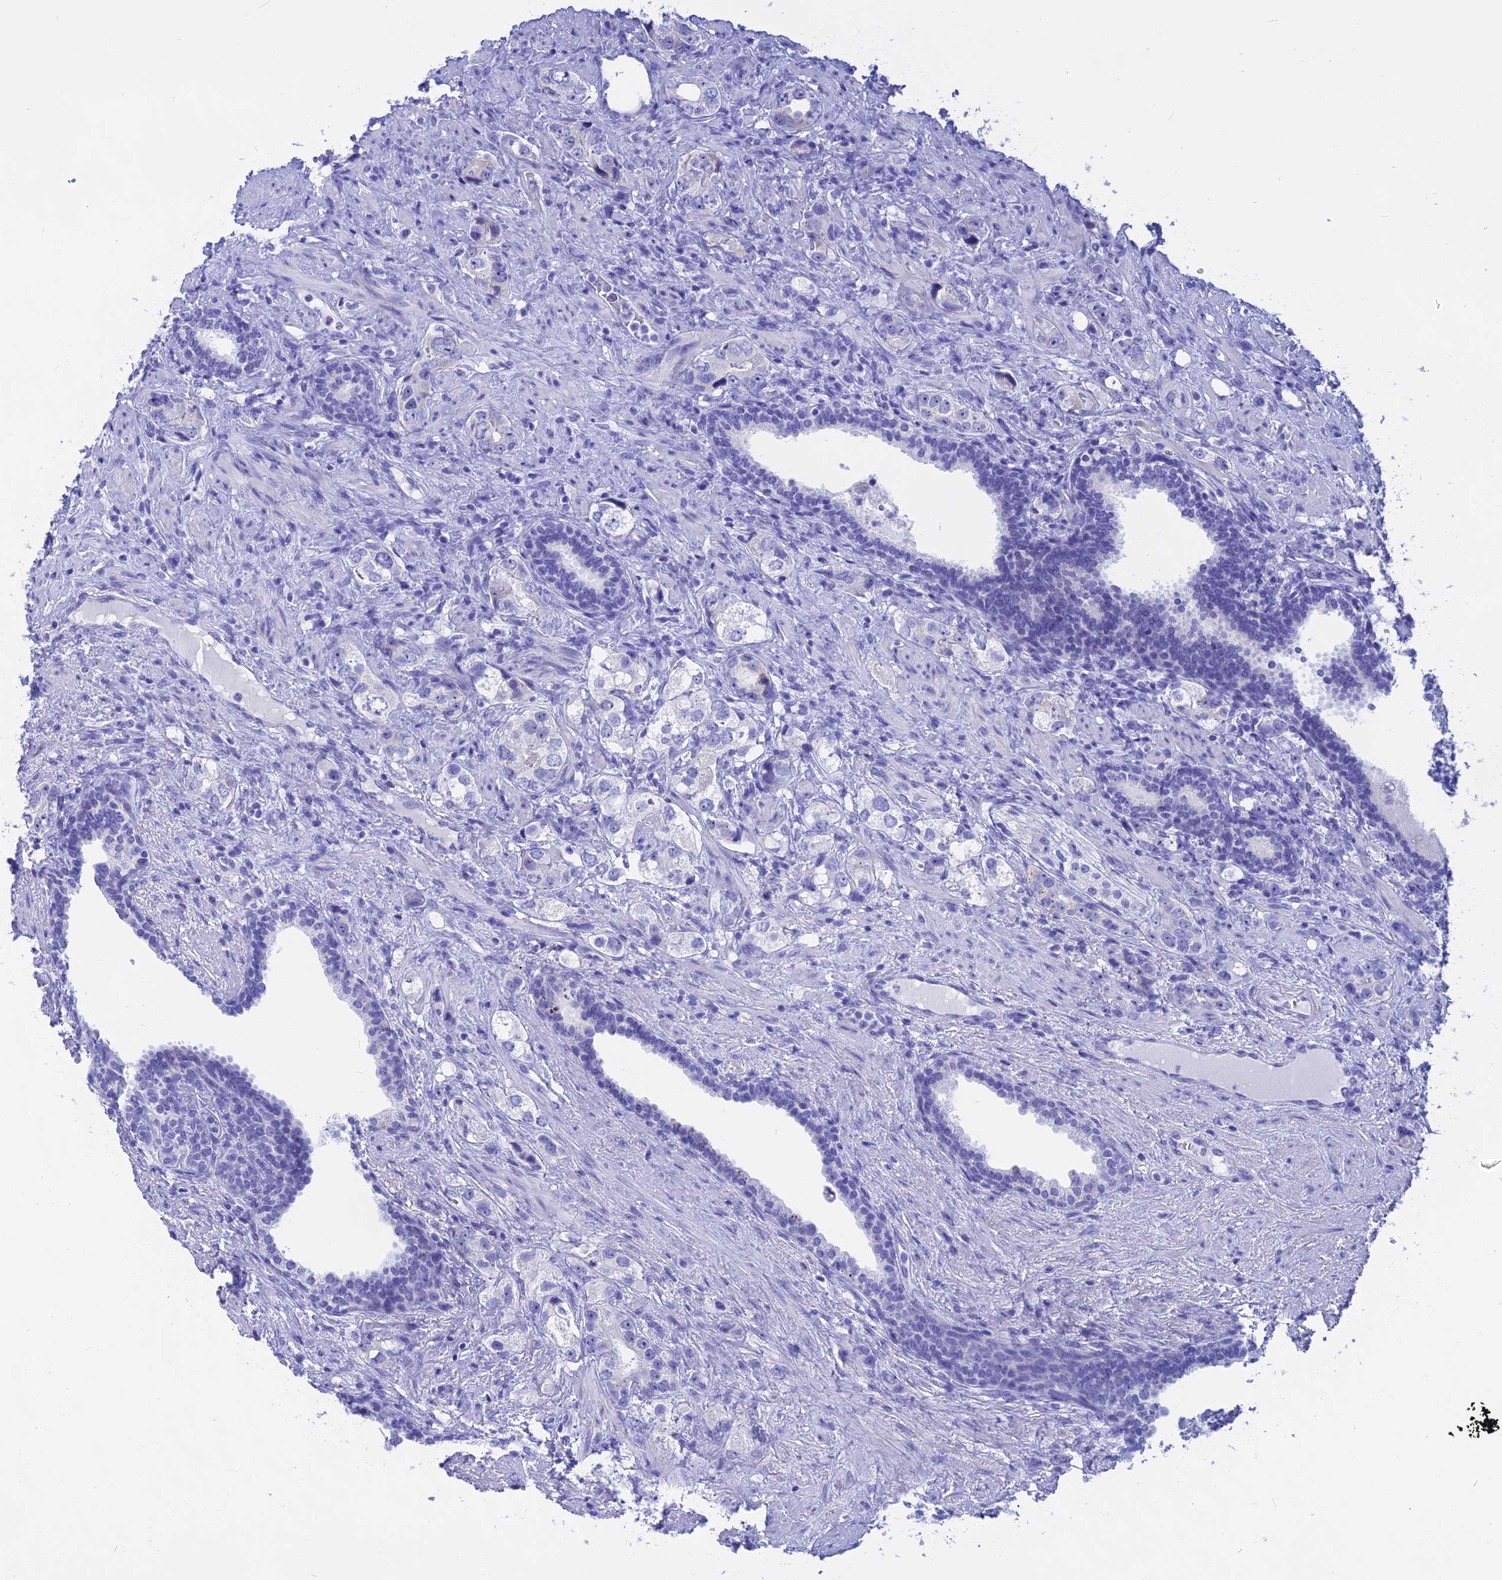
{"staining": {"intensity": "negative", "quantity": "none", "location": "none"}, "tissue": "prostate cancer", "cell_type": "Tumor cells", "image_type": "cancer", "snomed": [{"axis": "morphology", "description": "Adenocarcinoma, High grade"}, {"axis": "topography", "description": "Prostate"}], "caption": "Tumor cells show no significant protein expression in prostate high-grade adenocarcinoma.", "gene": "ISCA1", "patient": {"sex": "male", "age": 63}}